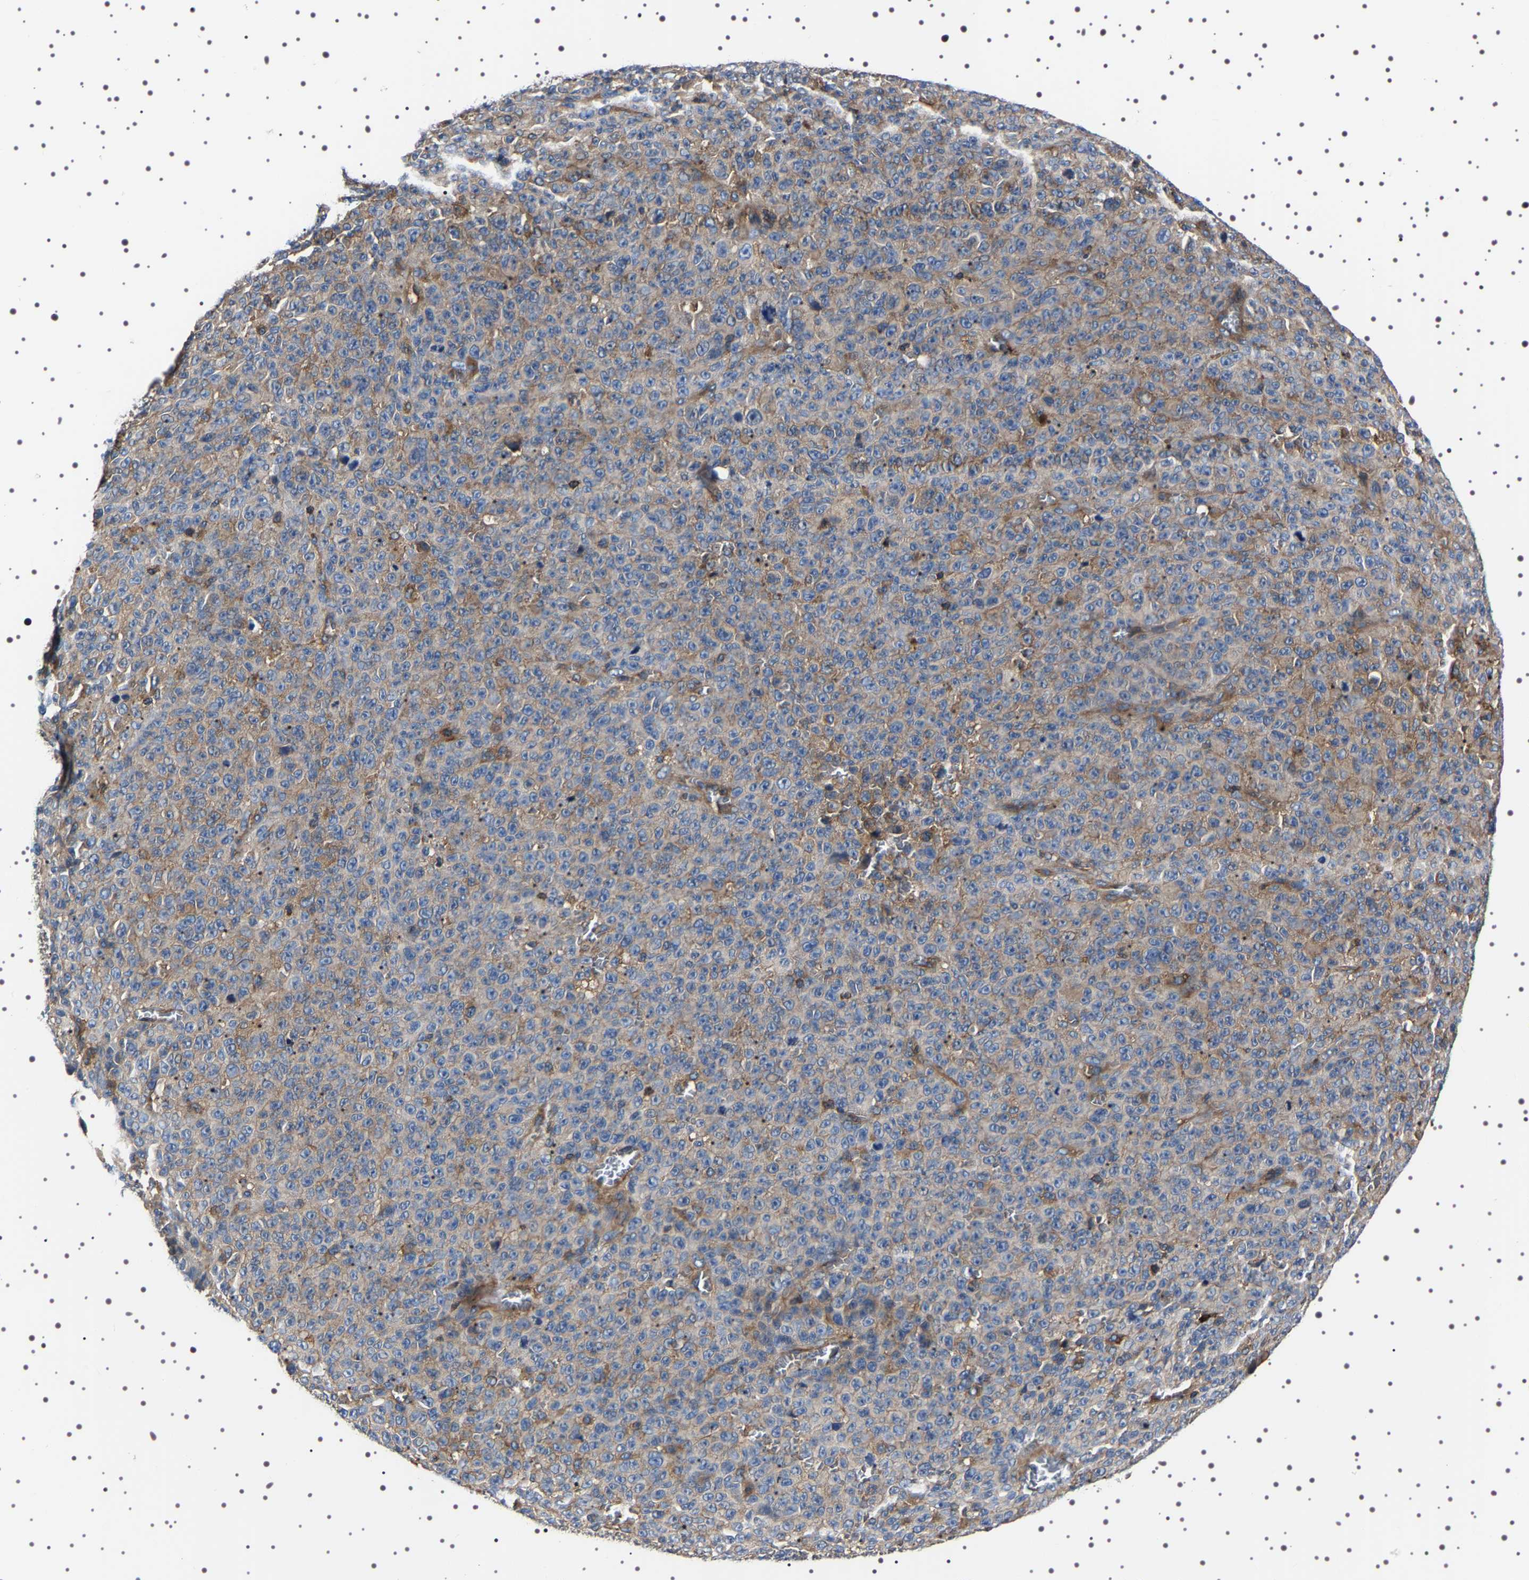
{"staining": {"intensity": "weak", "quantity": "<25%", "location": "cytoplasmic/membranous"}, "tissue": "melanoma", "cell_type": "Tumor cells", "image_type": "cancer", "snomed": [{"axis": "morphology", "description": "Malignant melanoma, NOS"}, {"axis": "topography", "description": "Skin"}], "caption": "Immunohistochemistry (IHC) histopathology image of malignant melanoma stained for a protein (brown), which displays no staining in tumor cells. Nuclei are stained in blue.", "gene": "WDR1", "patient": {"sex": "female", "age": 82}}